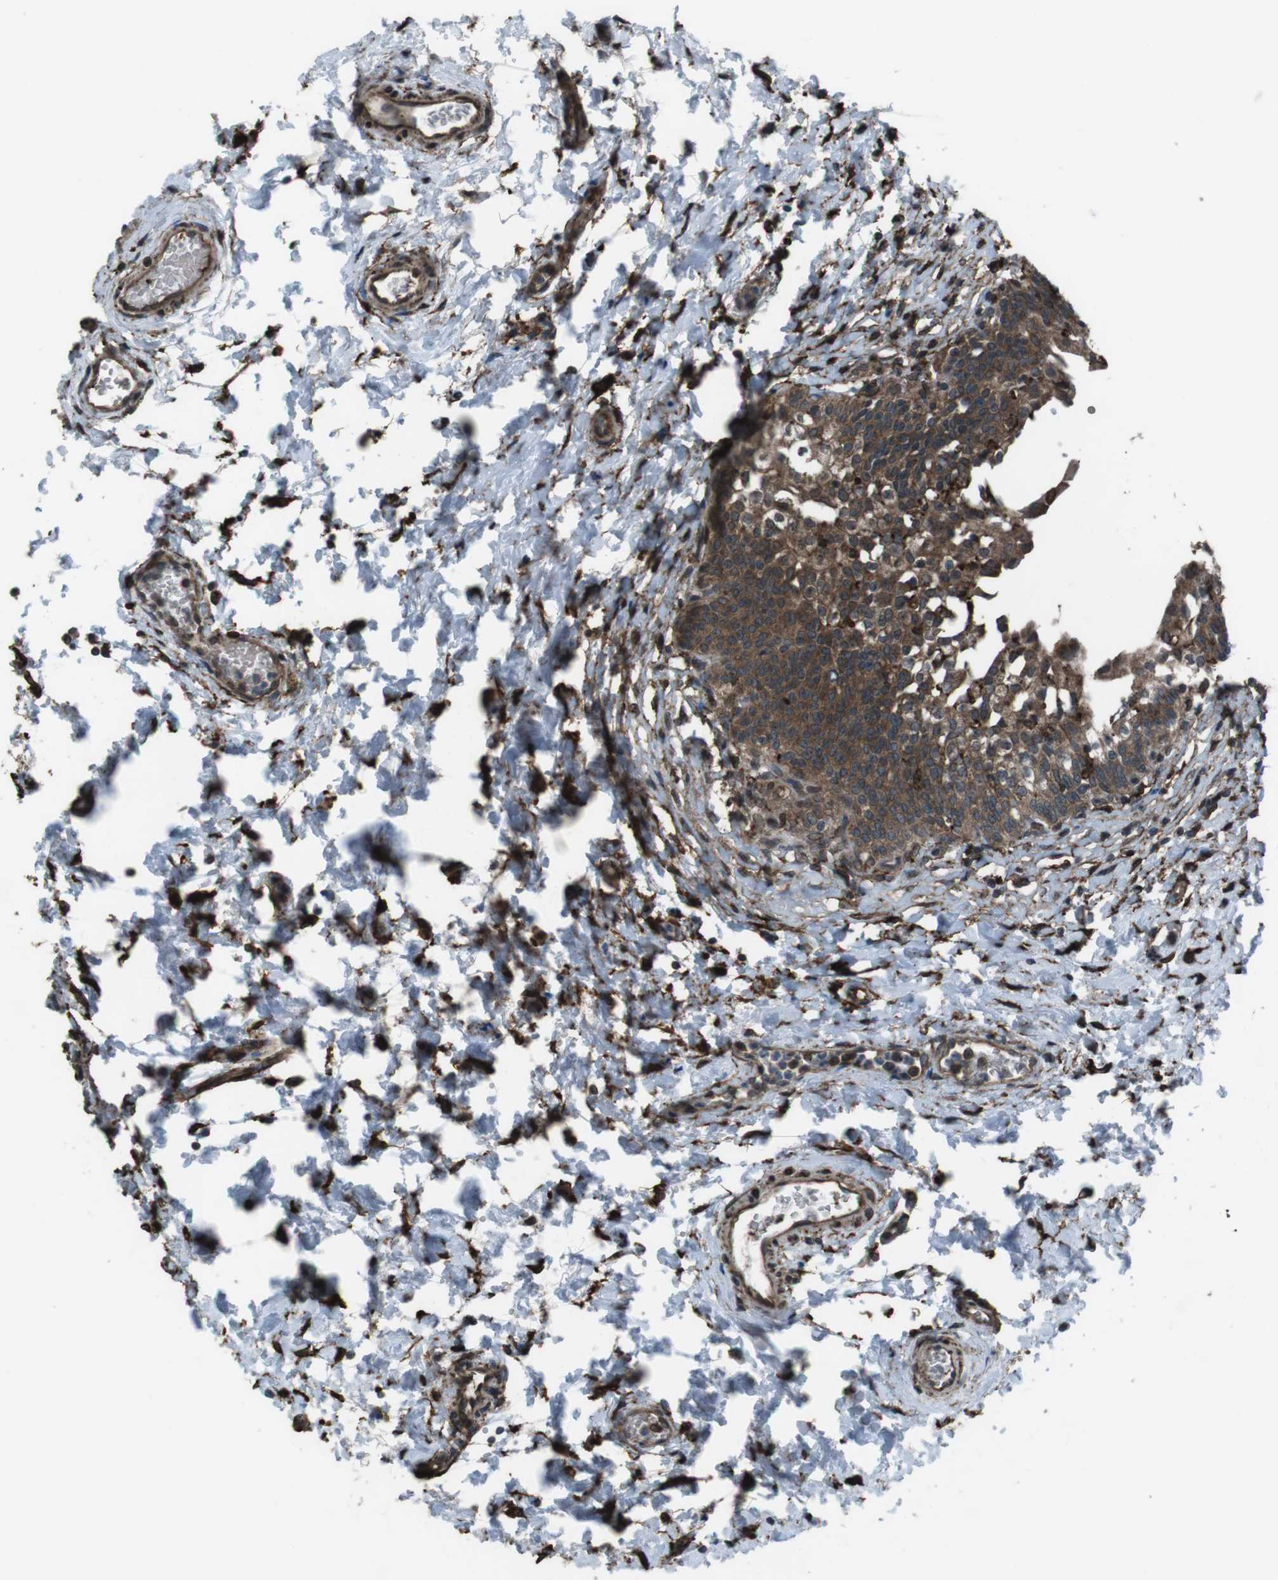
{"staining": {"intensity": "strong", "quantity": ">75%", "location": "cytoplasmic/membranous"}, "tissue": "urinary bladder", "cell_type": "Urothelial cells", "image_type": "normal", "snomed": [{"axis": "morphology", "description": "Normal tissue, NOS"}, {"axis": "topography", "description": "Urinary bladder"}], "caption": "A high-resolution histopathology image shows immunohistochemistry (IHC) staining of normal urinary bladder, which shows strong cytoplasmic/membranous staining in about >75% of urothelial cells.", "gene": "GDF10", "patient": {"sex": "male", "age": 55}}